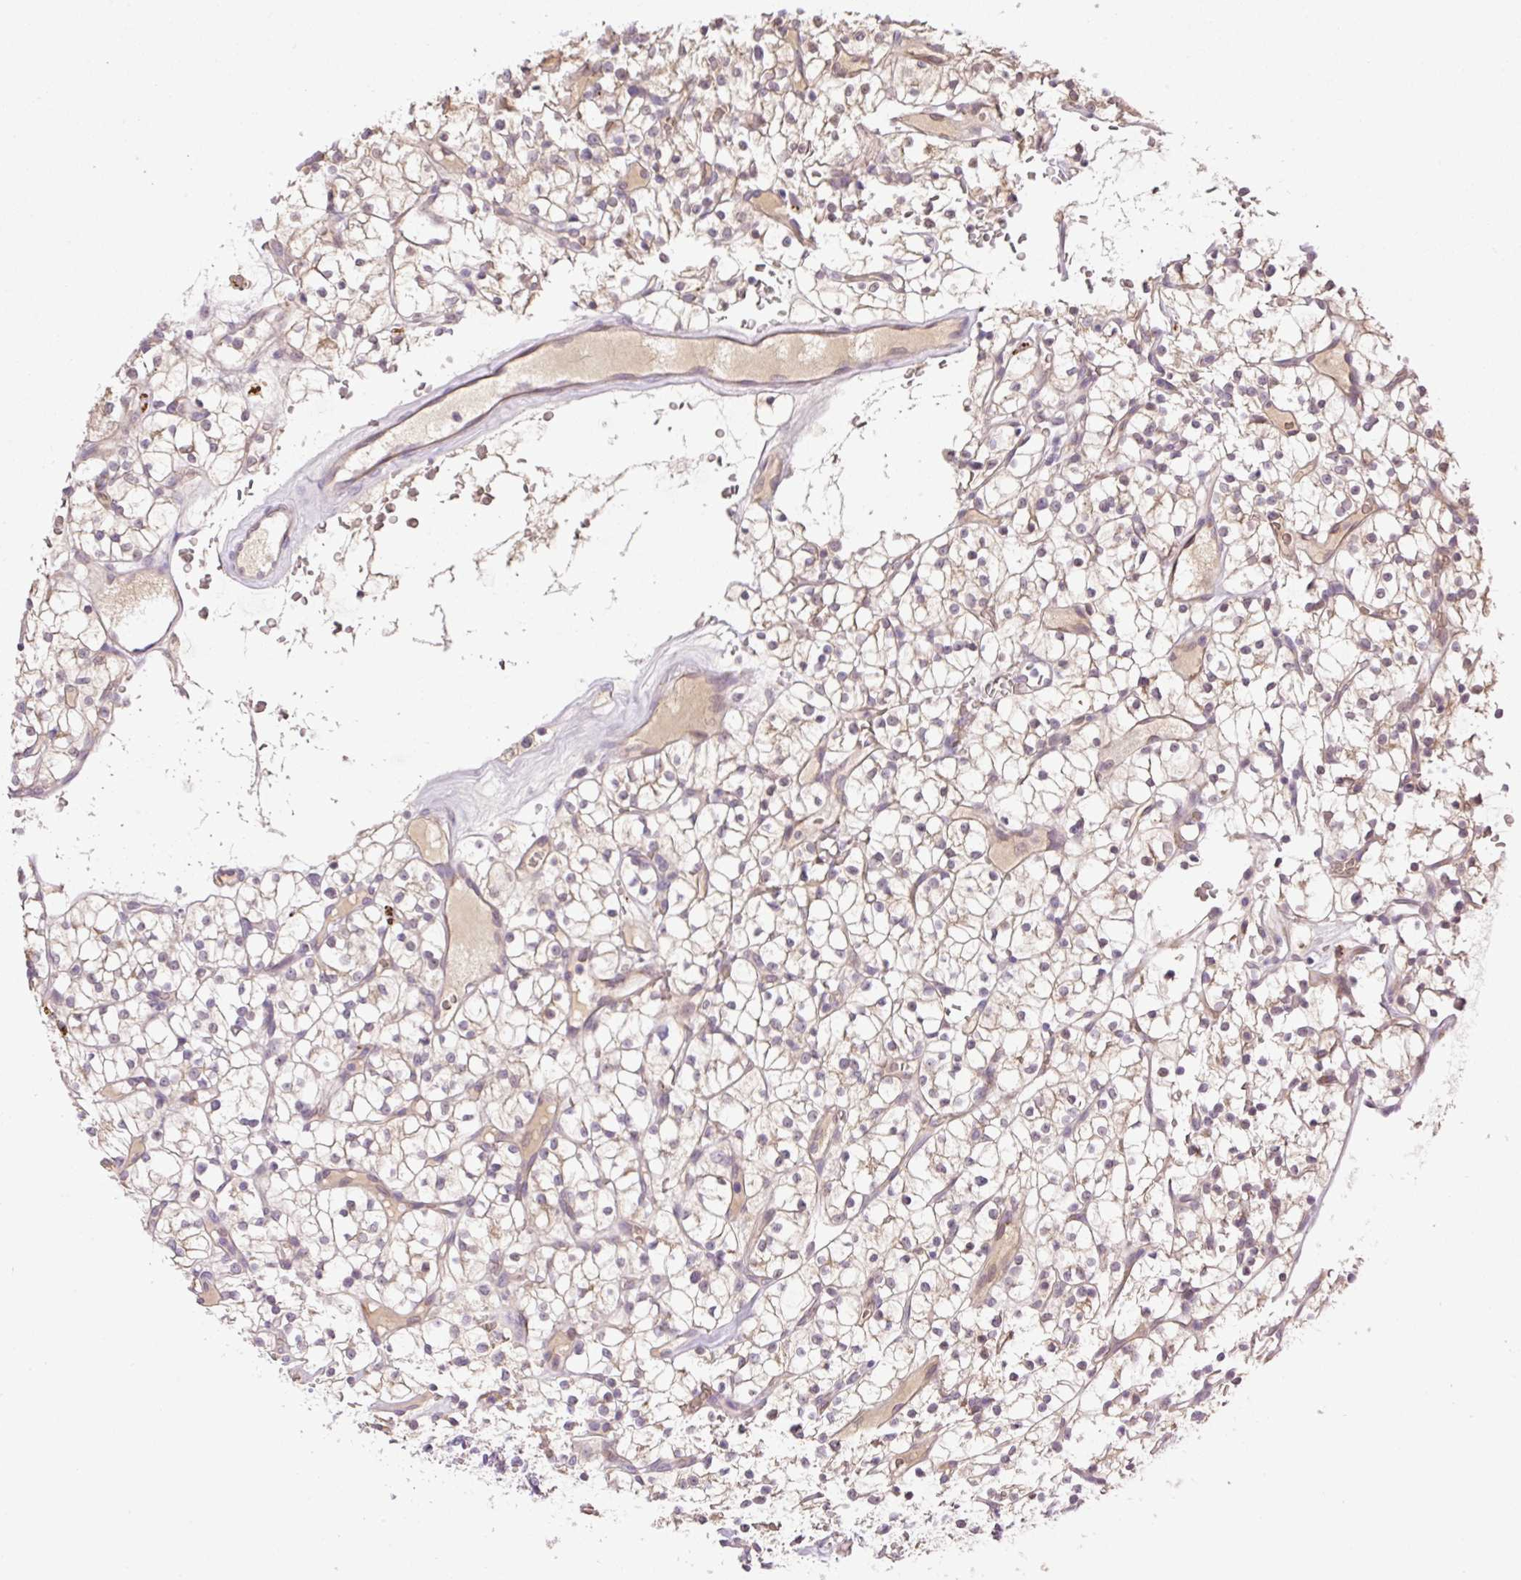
{"staining": {"intensity": "weak", "quantity": "<25%", "location": "cytoplasmic/membranous"}, "tissue": "renal cancer", "cell_type": "Tumor cells", "image_type": "cancer", "snomed": [{"axis": "morphology", "description": "Adenocarcinoma, NOS"}, {"axis": "topography", "description": "Kidney"}], "caption": "There is no significant staining in tumor cells of renal cancer.", "gene": "HABP4", "patient": {"sex": "female", "age": 64}}